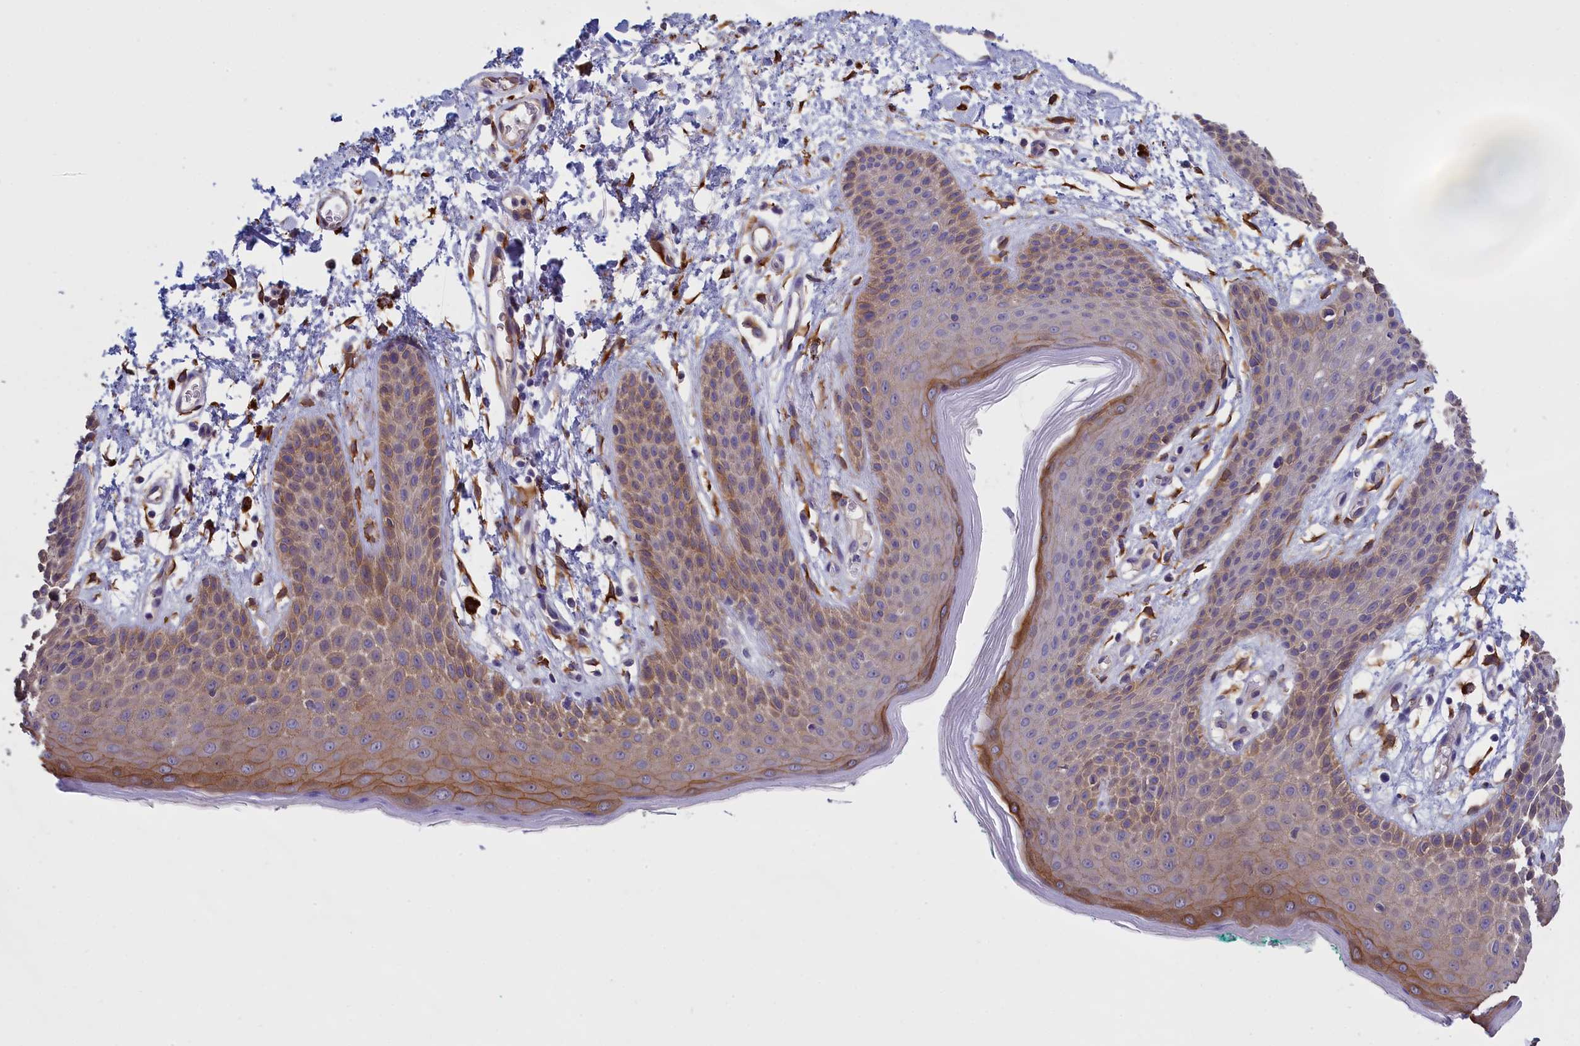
{"staining": {"intensity": "weak", "quantity": "25%-75%", "location": "cytoplasmic/membranous"}, "tissue": "skin", "cell_type": "Epidermal cells", "image_type": "normal", "snomed": [{"axis": "morphology", "description": "Normal tissue, NOS"}, {"axis": "topography", "description": "Anal"}], "caption": "An IHC photomicrograph of unremarkable tissue is shown. Protein staining in brown labels weak cytoplasmic/membranous positivity in skin within epidermal cells. The protein of interest is shown in brown color, while the nuclei are stained blue.", "gene": "COL19A1", "patient": {"sex": "male", "age": 74}}